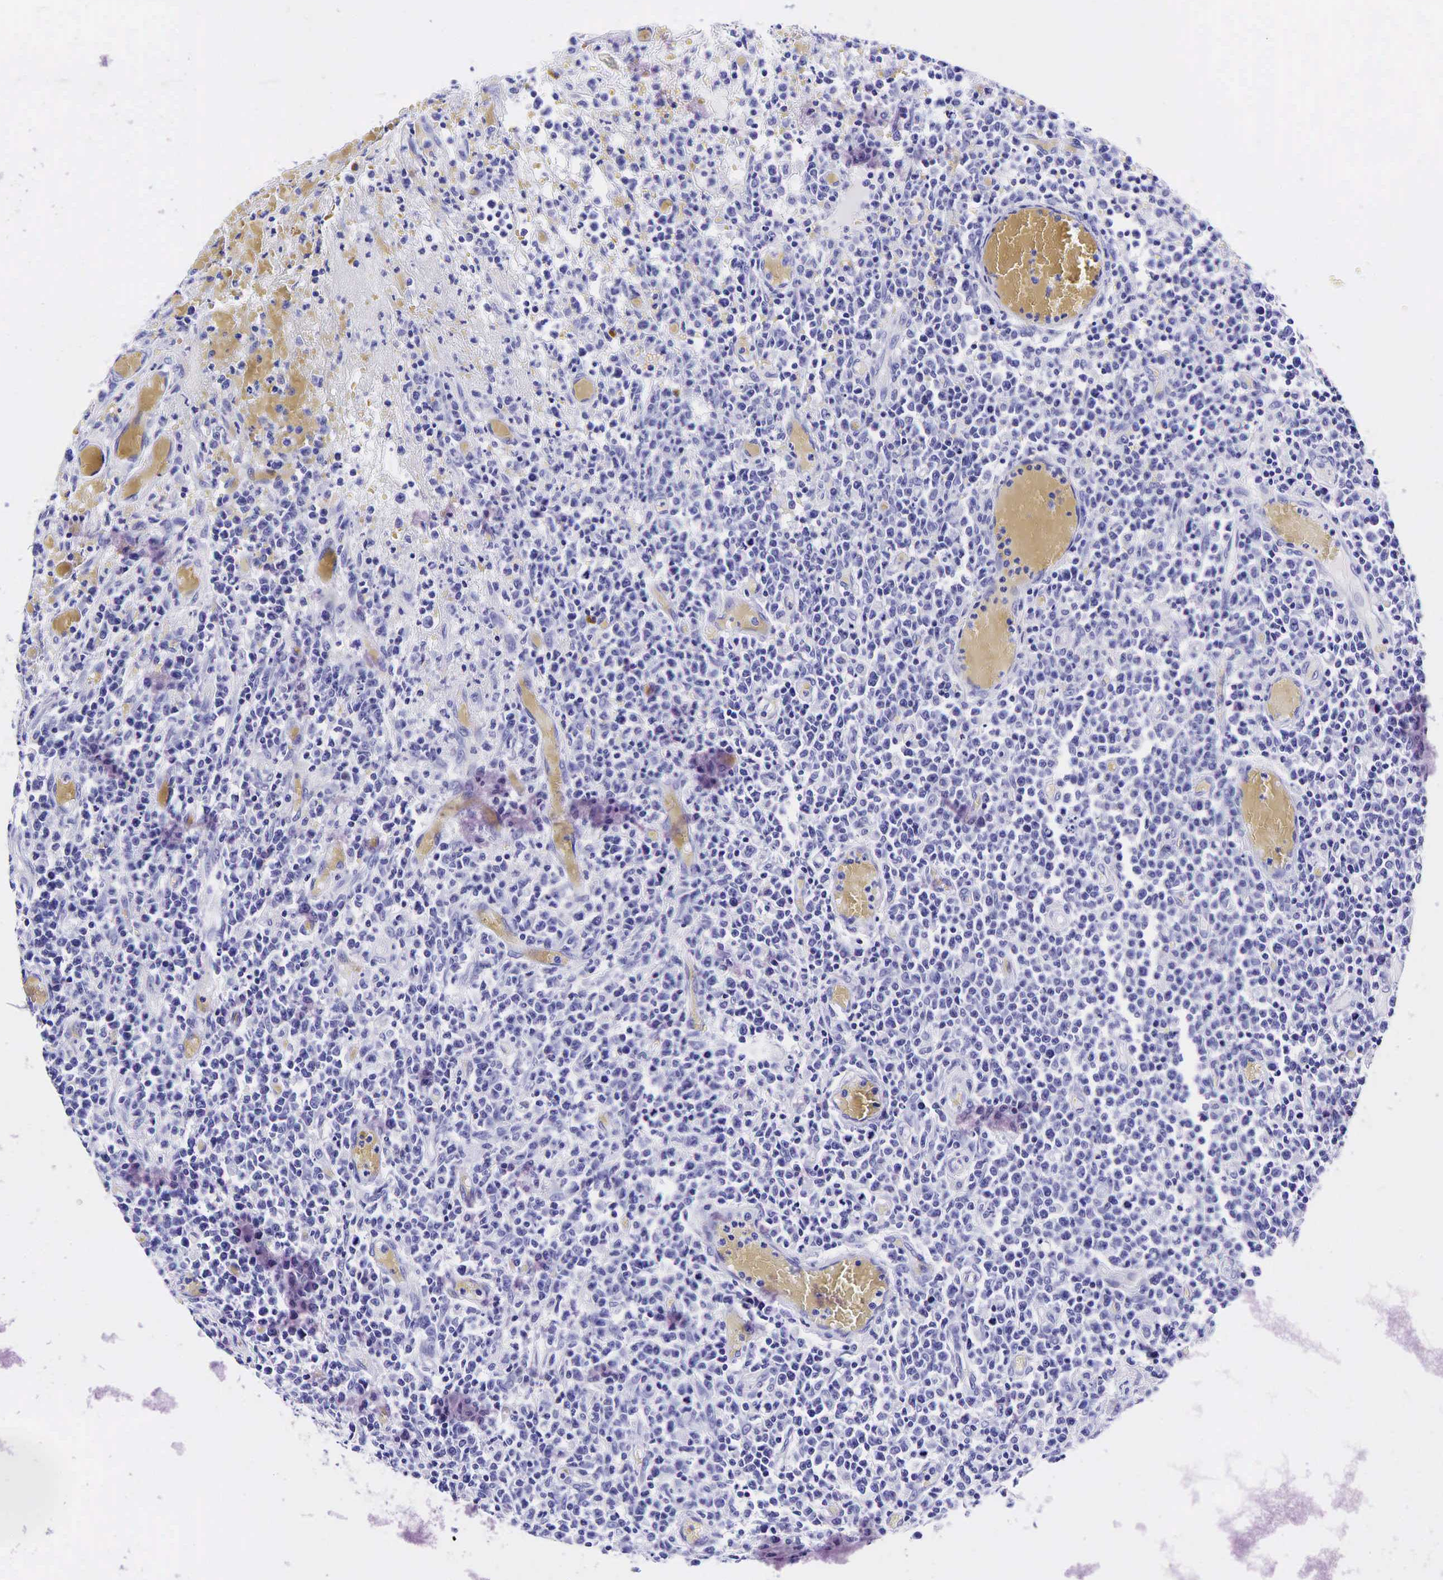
{"staining": {"intensity": "negative", "quantity": "none", "location": "none"}, "tissue": "lymphoma", "cell_type": "Tumor cells", "image_type": "cancer", "snomed": [{"axis": "morphology", "description": "Malignant lymphoma, non-Hodgkin's type, High grade"}, {"axis": "topography", "description": "Colon"}], "caption": "Histopathology image shows no protein positivity in tumor cells of lymphoma tissue. (DAB immunohistochemistry with hematoxylin counter stain).", "gene": "GCG", "patient": {"sex": "male", "age": 82}}